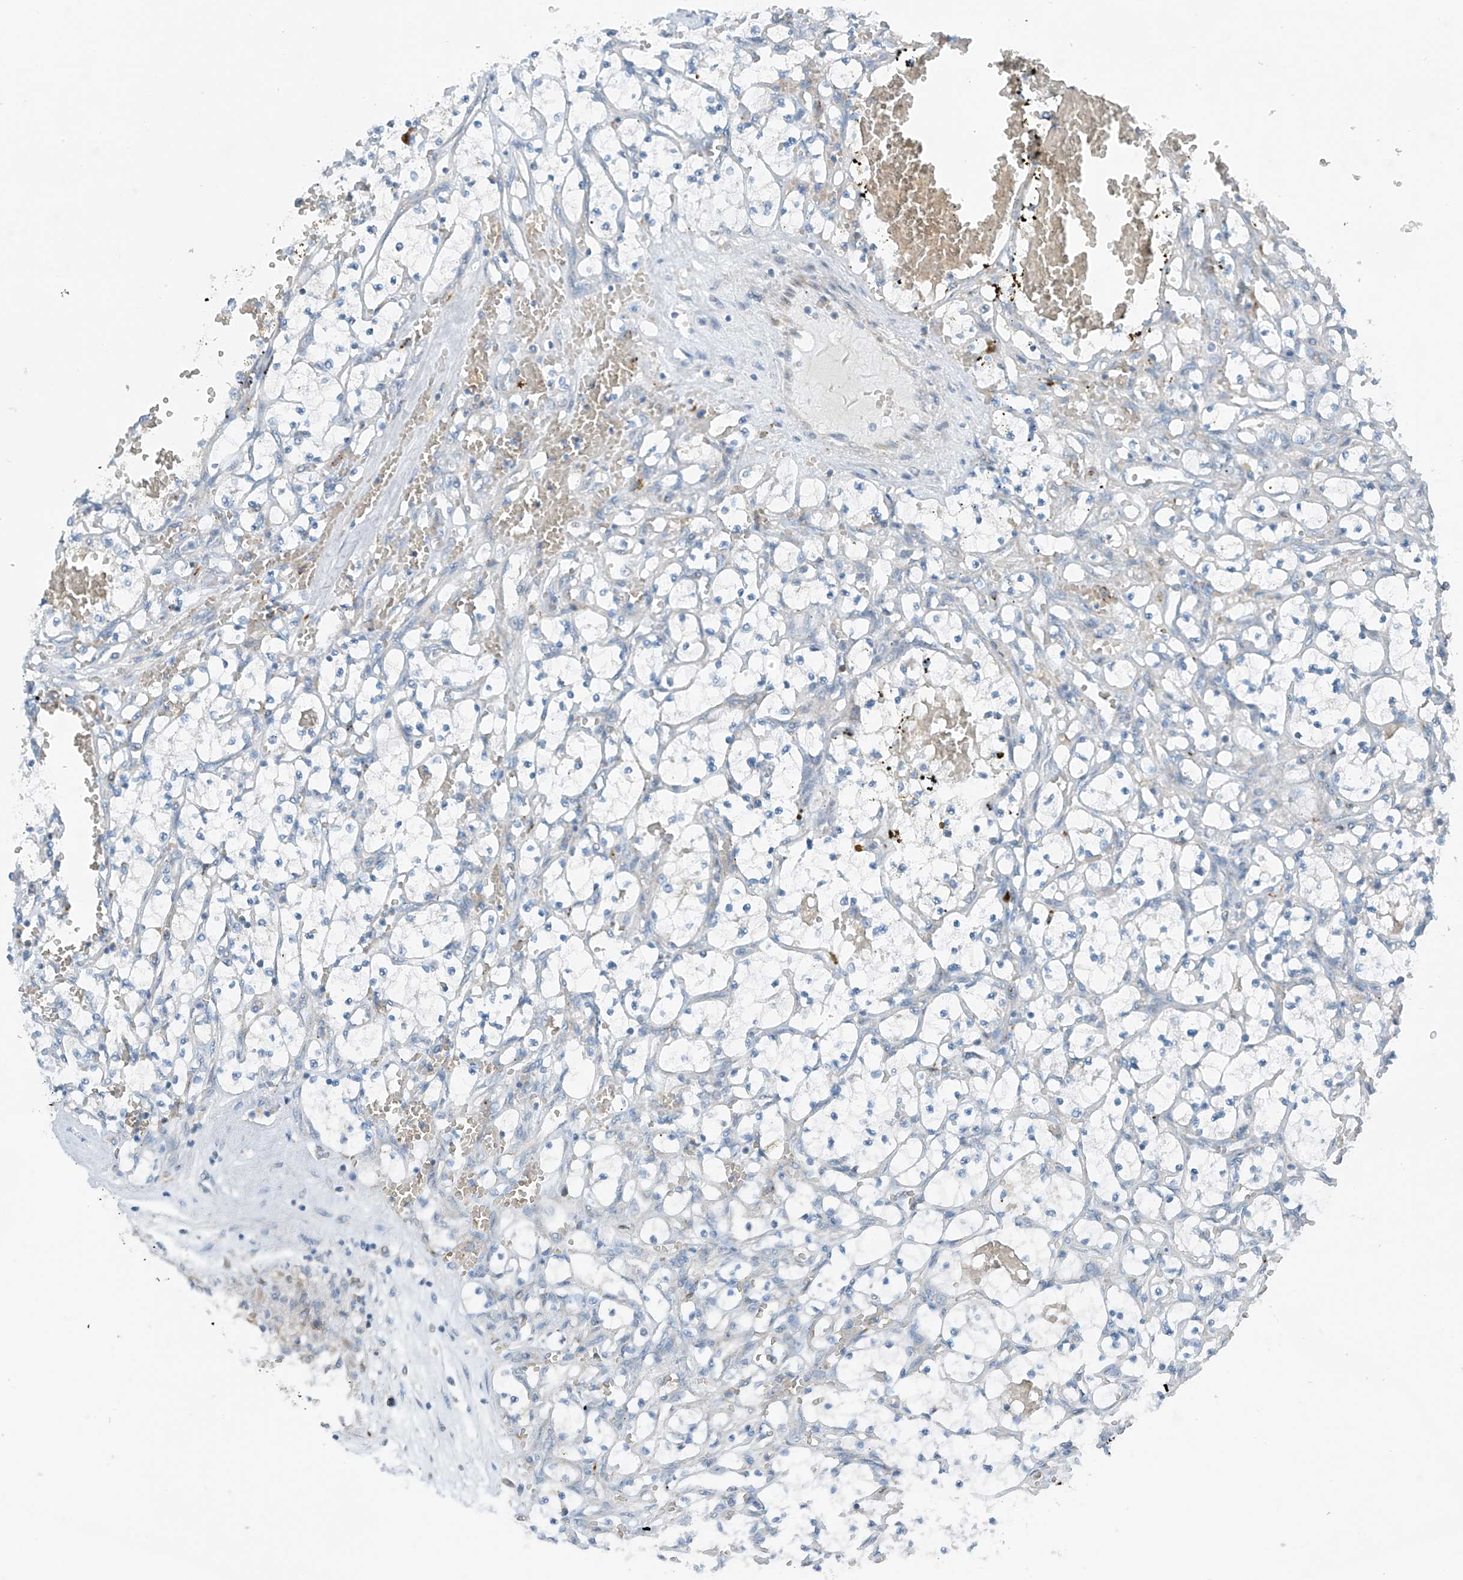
{"staining": {"intensity": "negative", "quantity": "none", "location": "none"}, "tissue": "renal cancer", "cell_type": "Tumor cells", "image_type": "cancer", "snomed": [{"axis": "morphology", "description": "Adenocarcinoma, NOS"}, {"axis": "topography", "description": "Kidney"}], "caption": "Tumor cells show no significant protein positivity in renal adenocarcinoma.", "gene": "SLC12A6", "patient": {"sex": "female", "age": 69}}